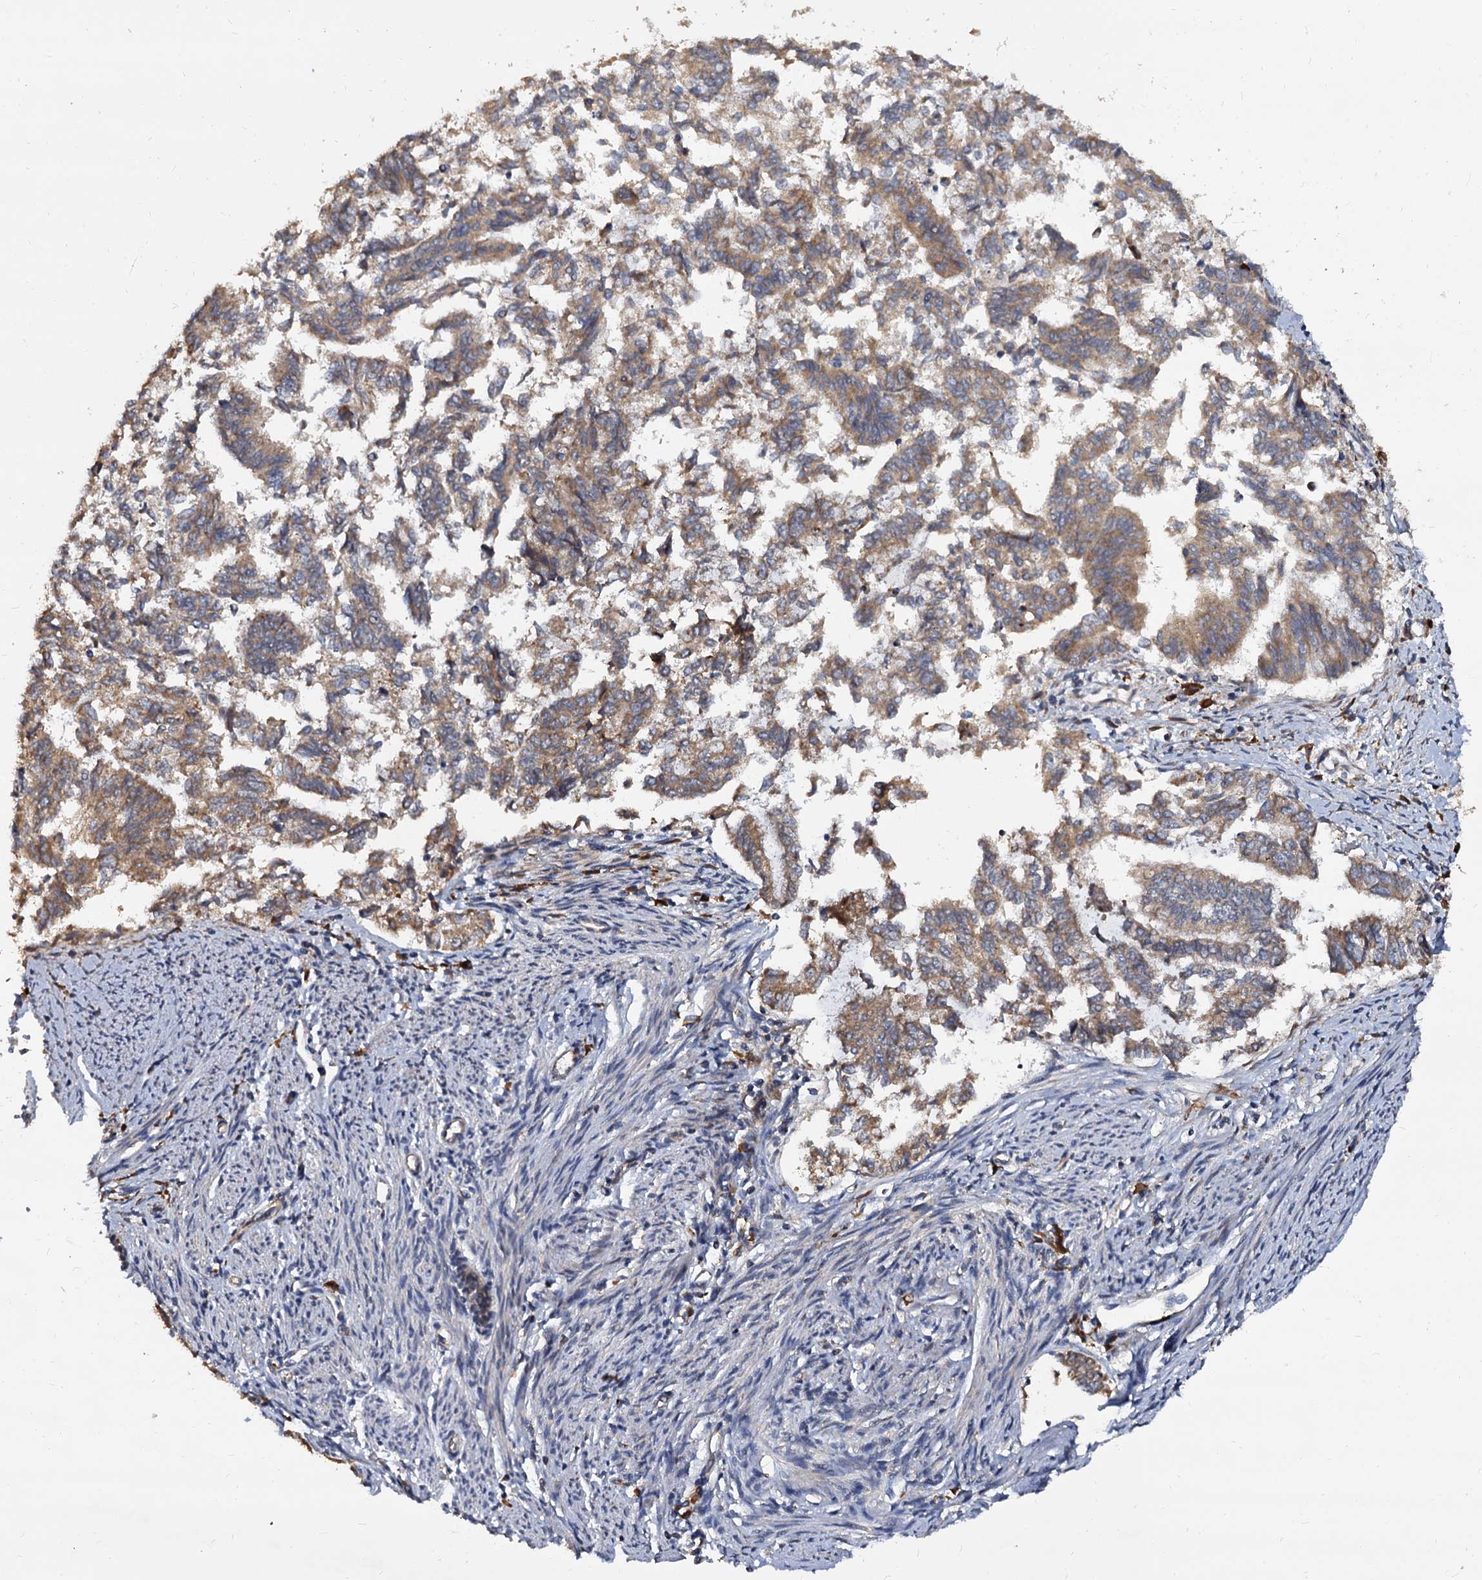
{"staining": {"intensity": "moderate", "quantity": "25%-75%", "location": "cytoplasmic/membranous"}, "tissue": "endometrial cancer", "cell_type": "Tumor cells", "image_type": "cancer", "snomed": [{"axis": "morphology", "description": "Adenocarcinoma, NOS"}, {"axis": "topography", "description": "Endometrium"}], "caption": "Immunohistochemistry image of endometrial cancer (adenocarcinoma) stained for a protein (brown), which shows medium levels of moderate cytoplasmic/membranous positivity in approximately 25%-75% of tumor cells.", "gene": "WWC3", "patient": {"sex": "female", "age": 79}}